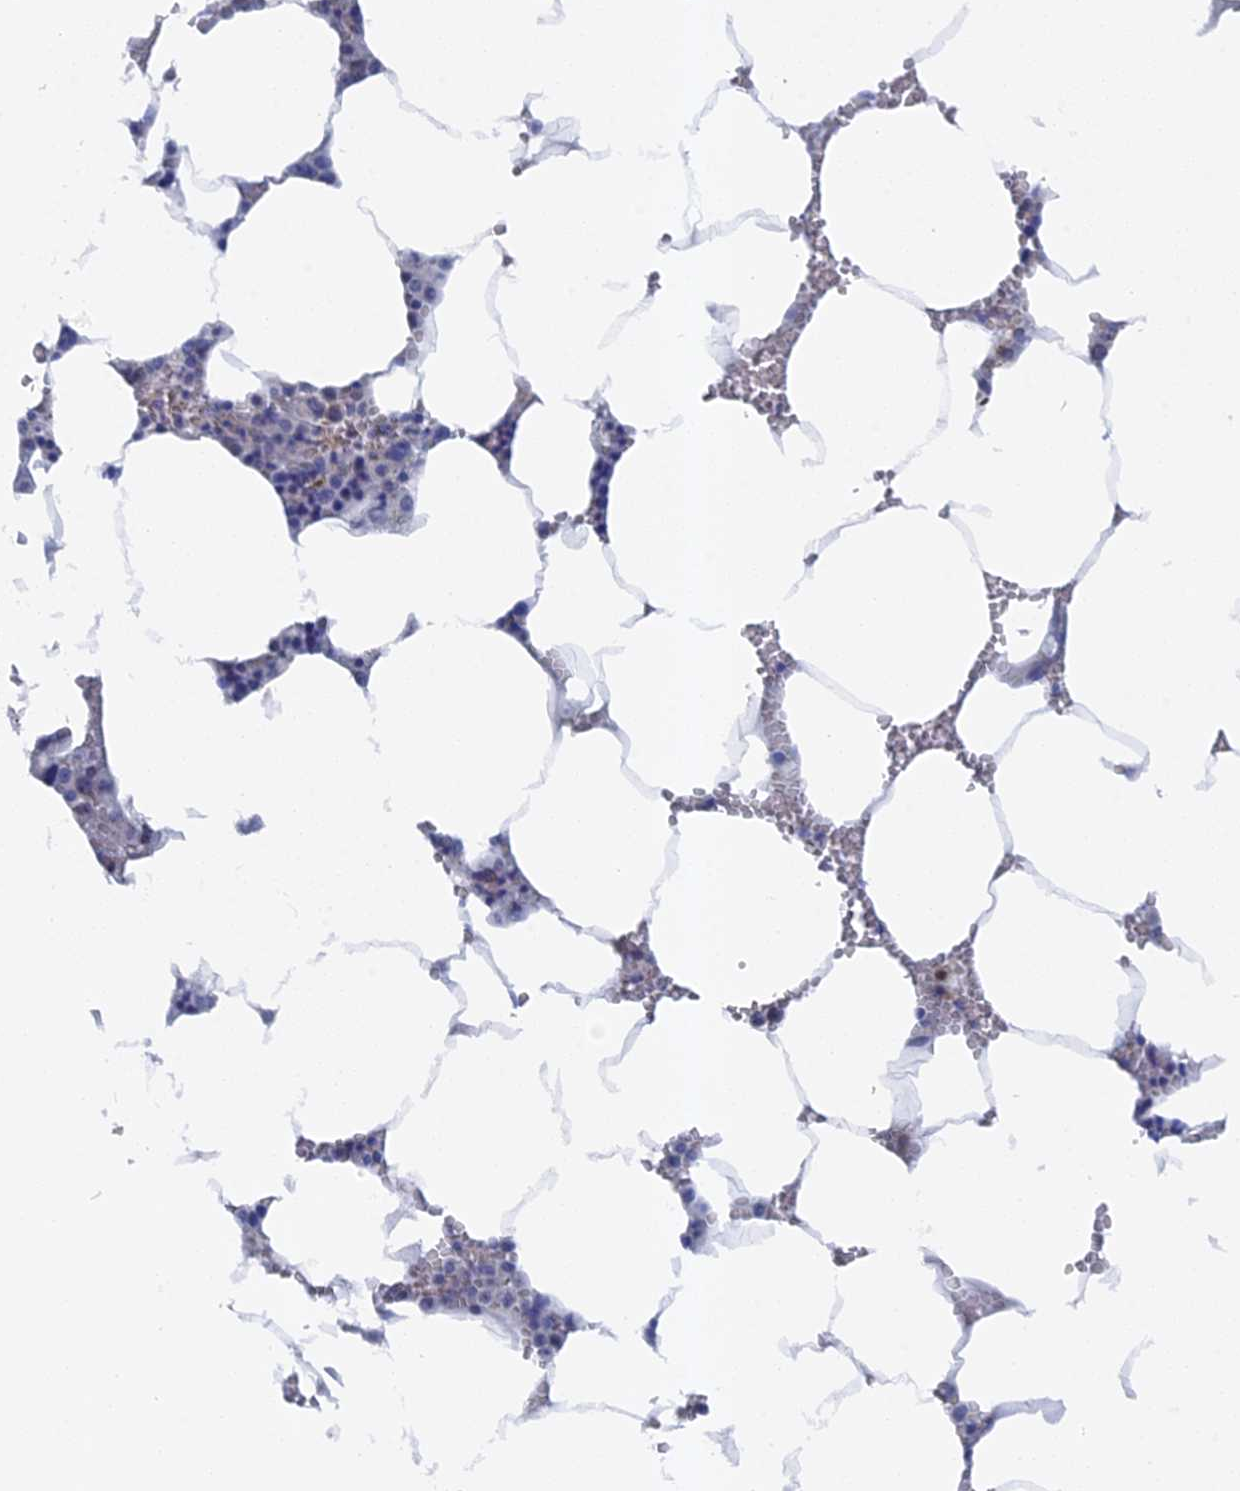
{"staining": {"intensity": "moderate", "quantity": "<25%", "location": "cytoplasmic/membranous"}, "tissue": "bone marrow", "cell_type": "Hematopoietic cells", "image_type": "normal", "snomed": [{"axis": "morphology", "description": "Normal tissue, NOS"}, {"axis": "topography", "description": "Bone marrow"}], "caption": "The image shows immunohistochemical staining of benign bone marrow. There is moderate cytoplasmic/membranous expression is present in about <25% of hematopoietic cells. Nuclei are stained in blue.", "gene": "TMEM161A", "patient": {"sex": "male", "age": 70}}